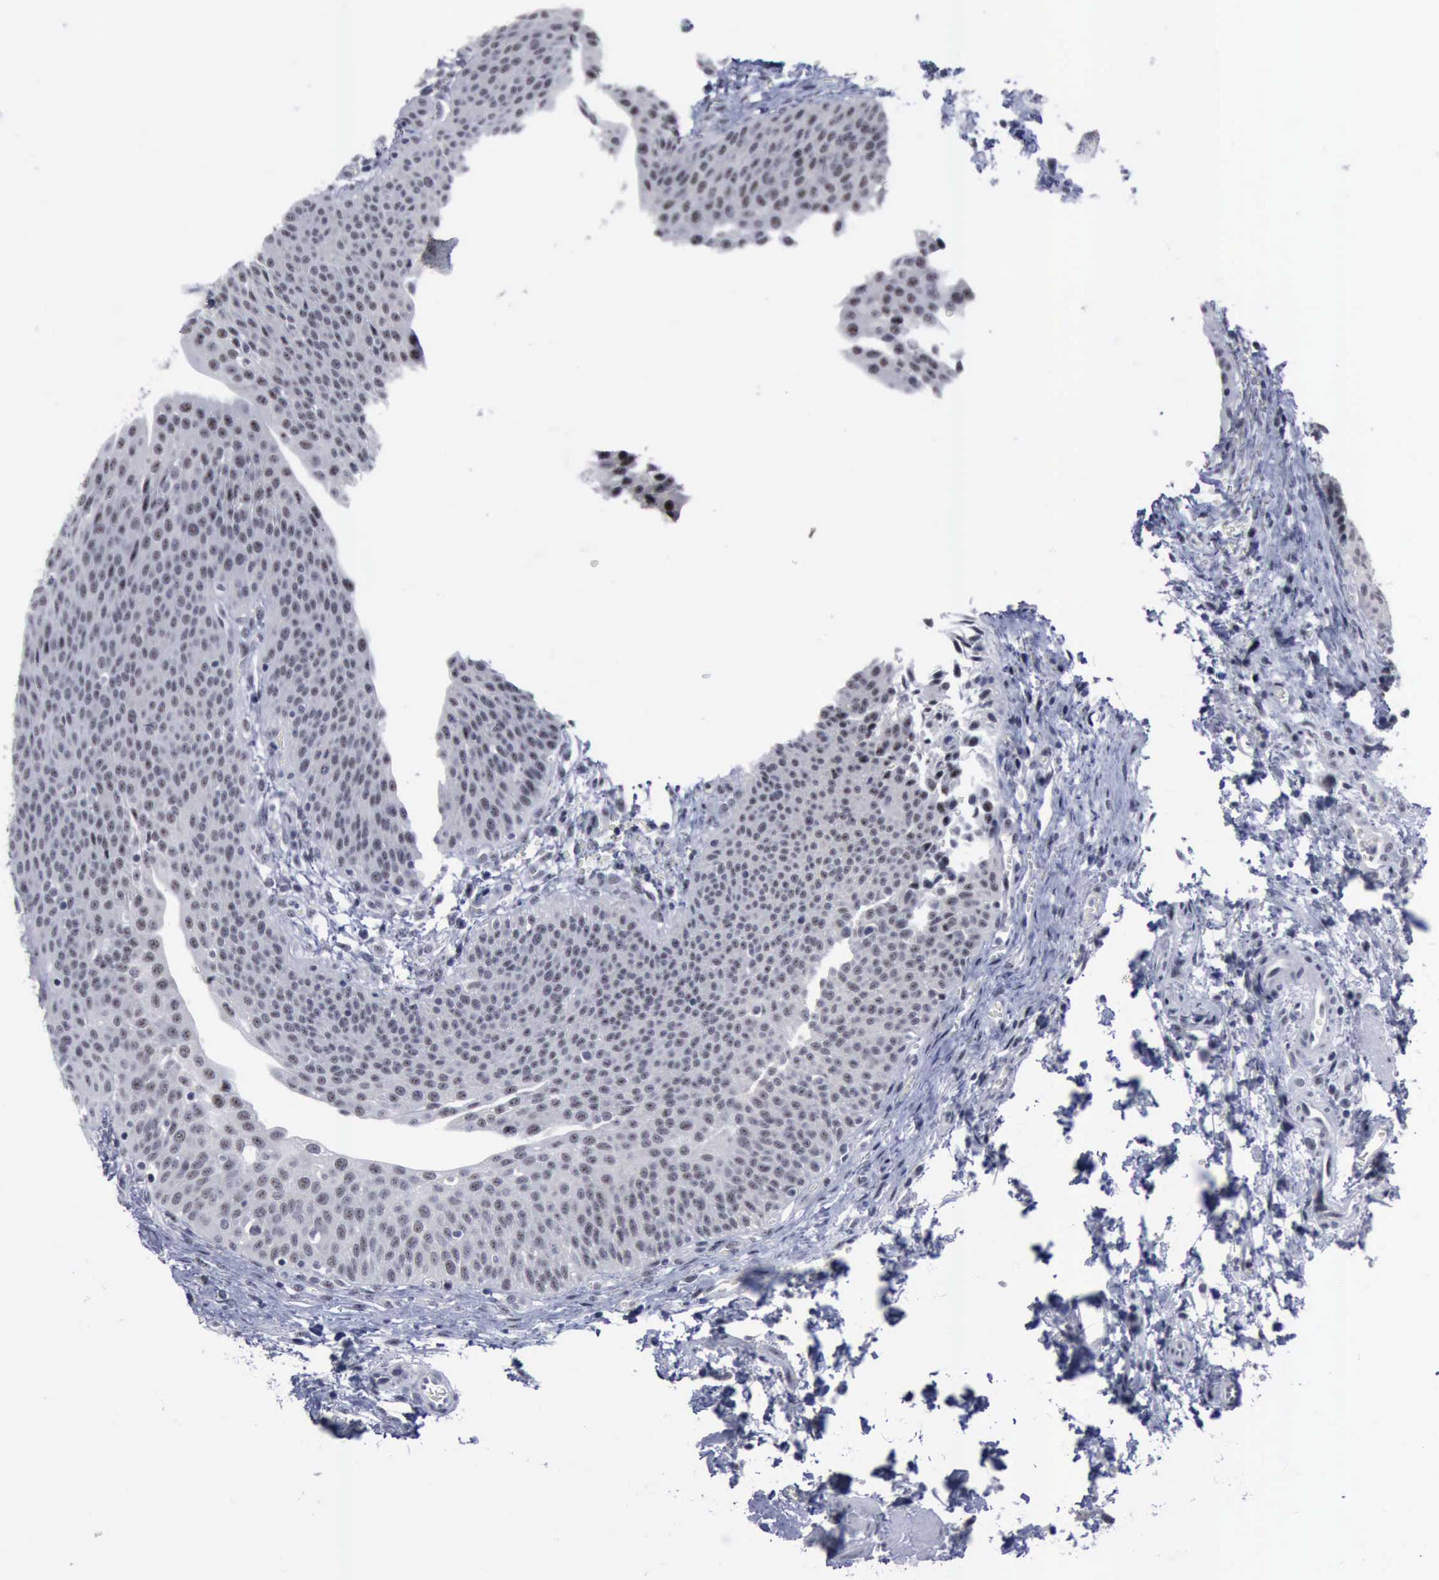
{"staining": {"intensity": "negative", "quantity": "none", "location": "none"}, "tissue": "urinary bladder", "cell_type": "Urothelial cells", "image_type": "normal", "snomed": [{"axis": "morphology", "description": "Normal tissue, NOS"}, {"axis": "topography", "description": "Smooth muscle"}, {"axis": "topography", "description": "Urinary bladder"}], "caption": "Urothelial cells show no significant protein positivity in benign urinary bladder.", "gene": "BRD1", "patient": {"sex": "male", "age": 35}}